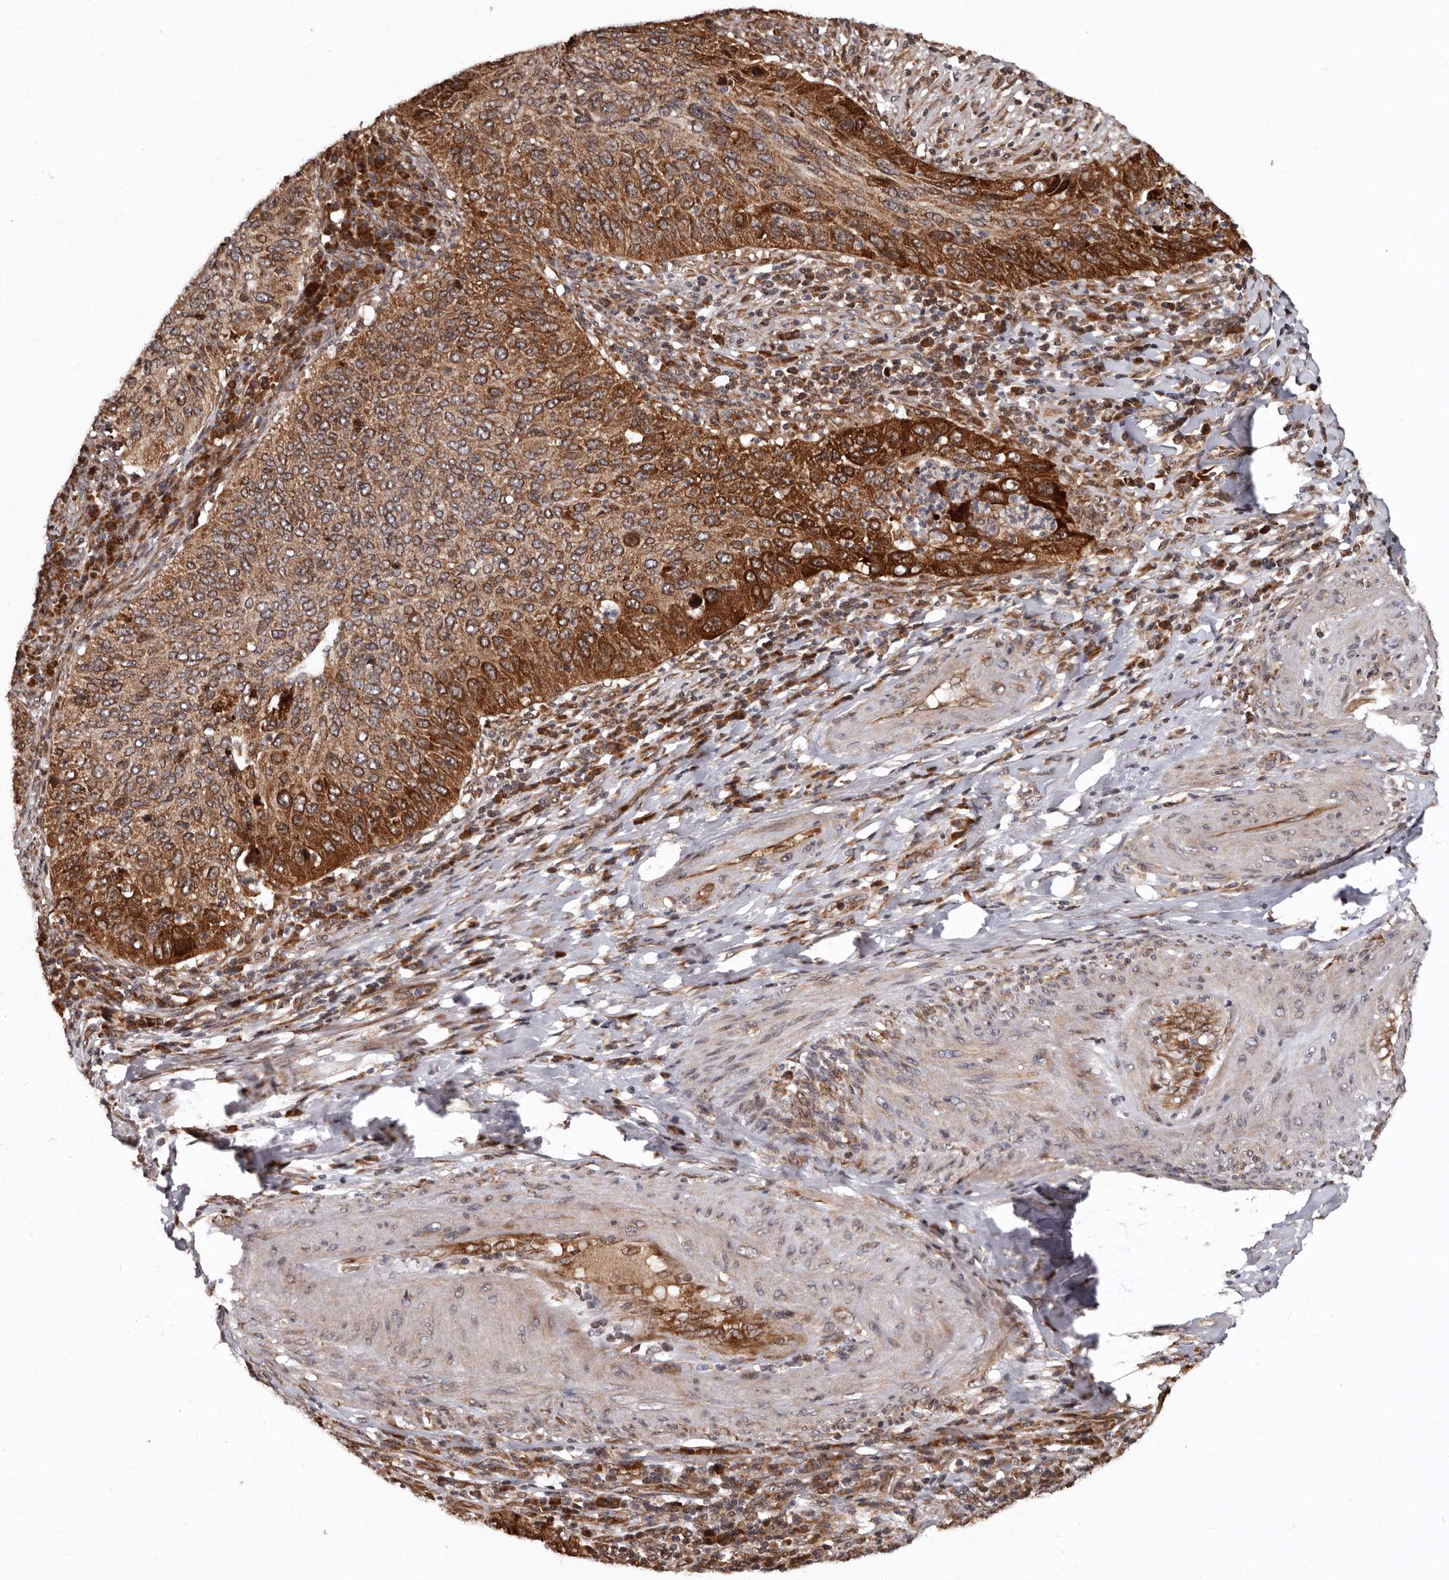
{"staining": {"intensity": "strong", "quantity": ">75%", "location": "cytoplasmic/membranous"}, "tissue": "cervical cancer", "cell_type": "Tumor cells", "image_type": "cancer", "snomed": [{"axis": "morphology", "description": "Squamous cell carcinoma, NOS"}, {"axis": "topography", "description": "Cervix"}], "caption": "Protein analysis of squamous cell carcinoma (cervical) tissue exhibits strong cytoplasmic/membranous positivity in approximately >75% of tumor cells.", "gene": "WEE2", "patient": {"sex": "female", "age": 38}}